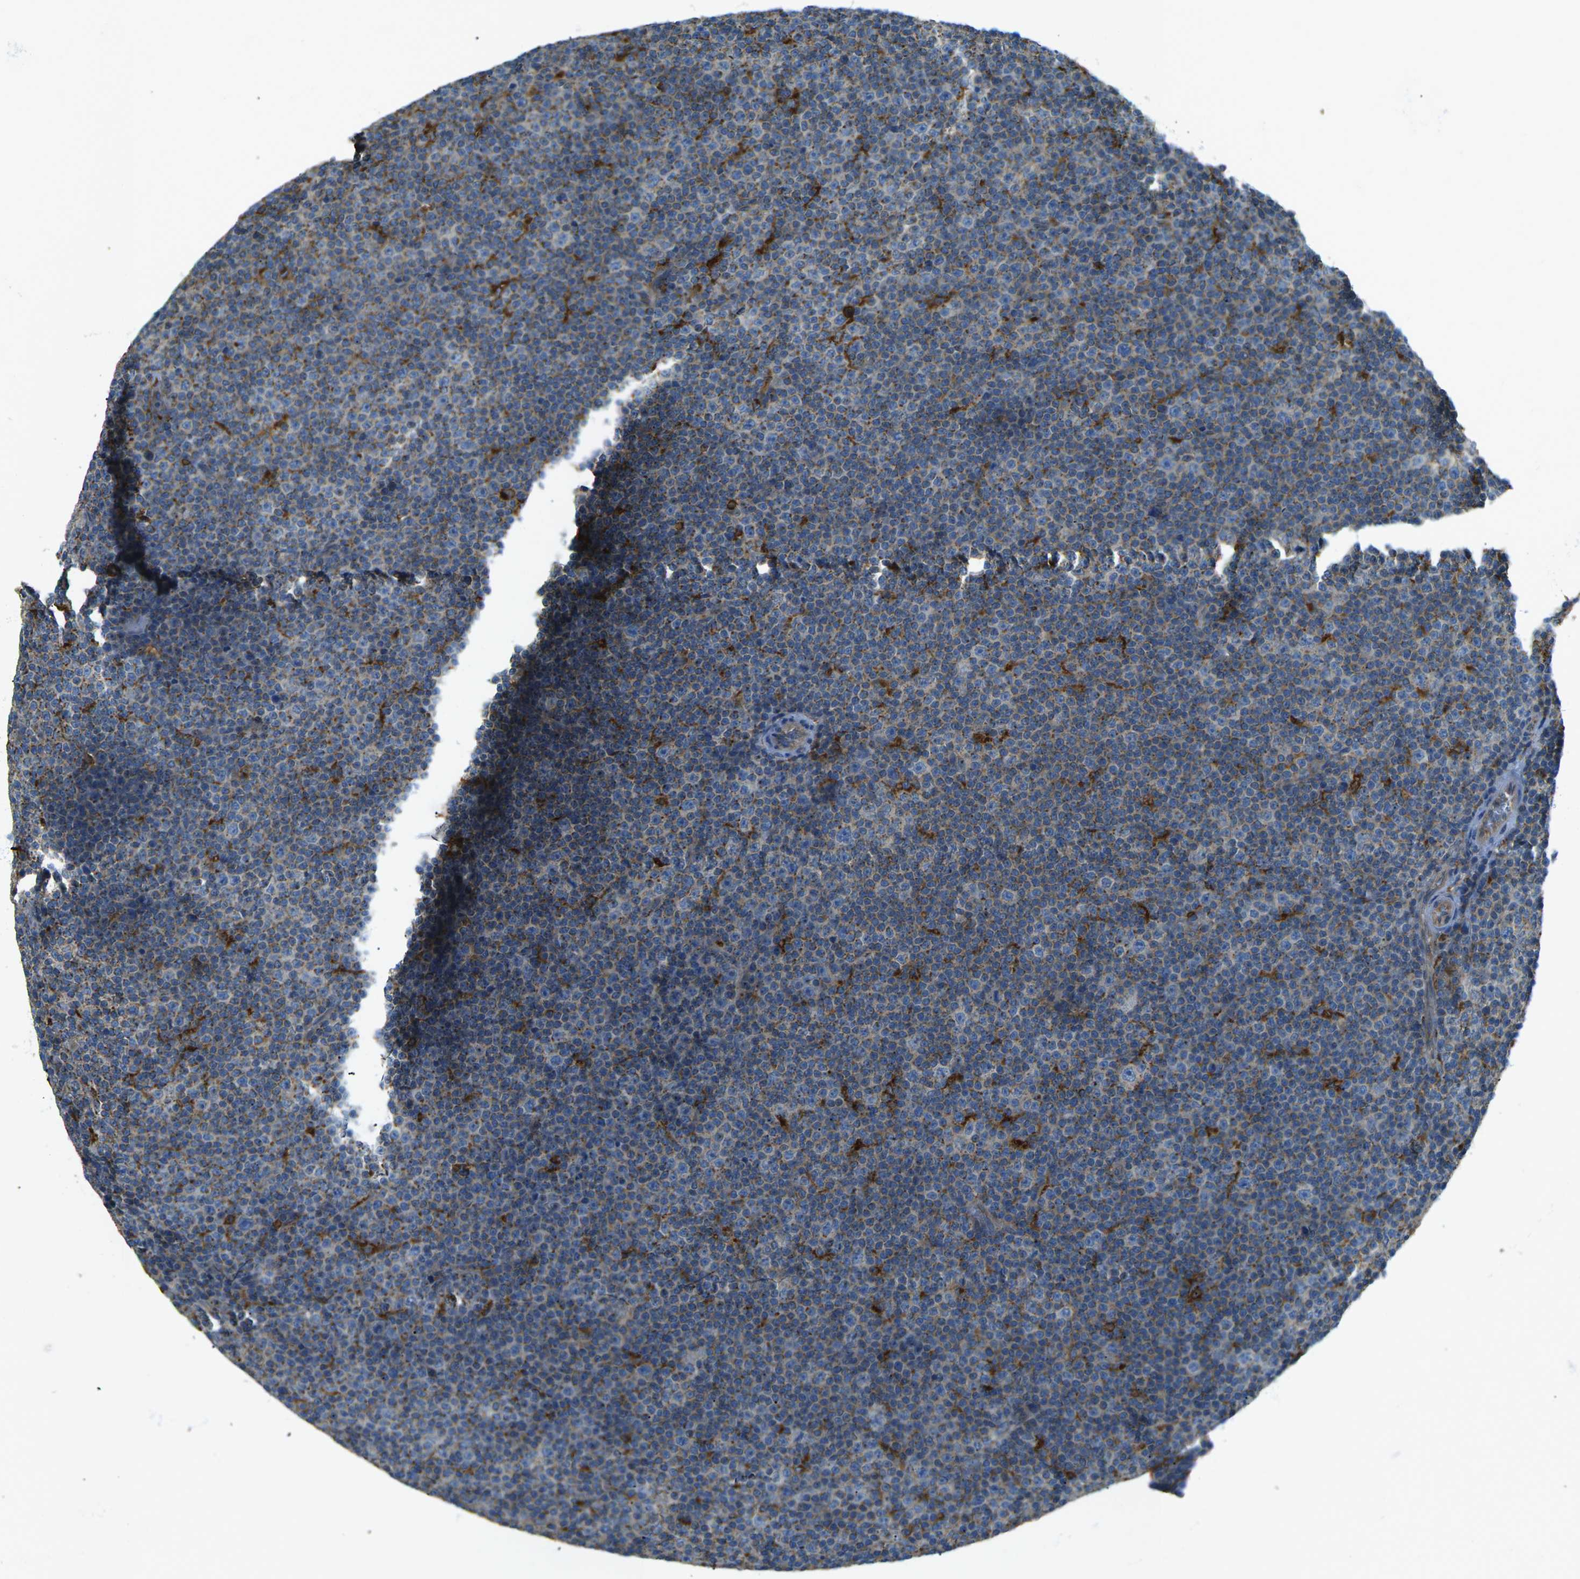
{"staining": {"intensity": "weak", "quantity": "25%-75%", "location": "cytoplasmic/membranous"}, "tissue": "lymphoma", "cell_type": "Tumor cells", "image_type": "cancer", "snomed": [{"axis": "morphology", "description": "Malignant lymphoma, non-Hodgkin's type, Low grade"}, {"axis": "topography", "description": "Lymph node"}], "caption": "Approximately 25%-75% of tumor cells in human lymphoma display weak cytoplasmic/membranous protein positivity as visualized by brown immunohistochemical staining.", "gene": "CDK17", "patient": {"sex": "female", "age": 67}}